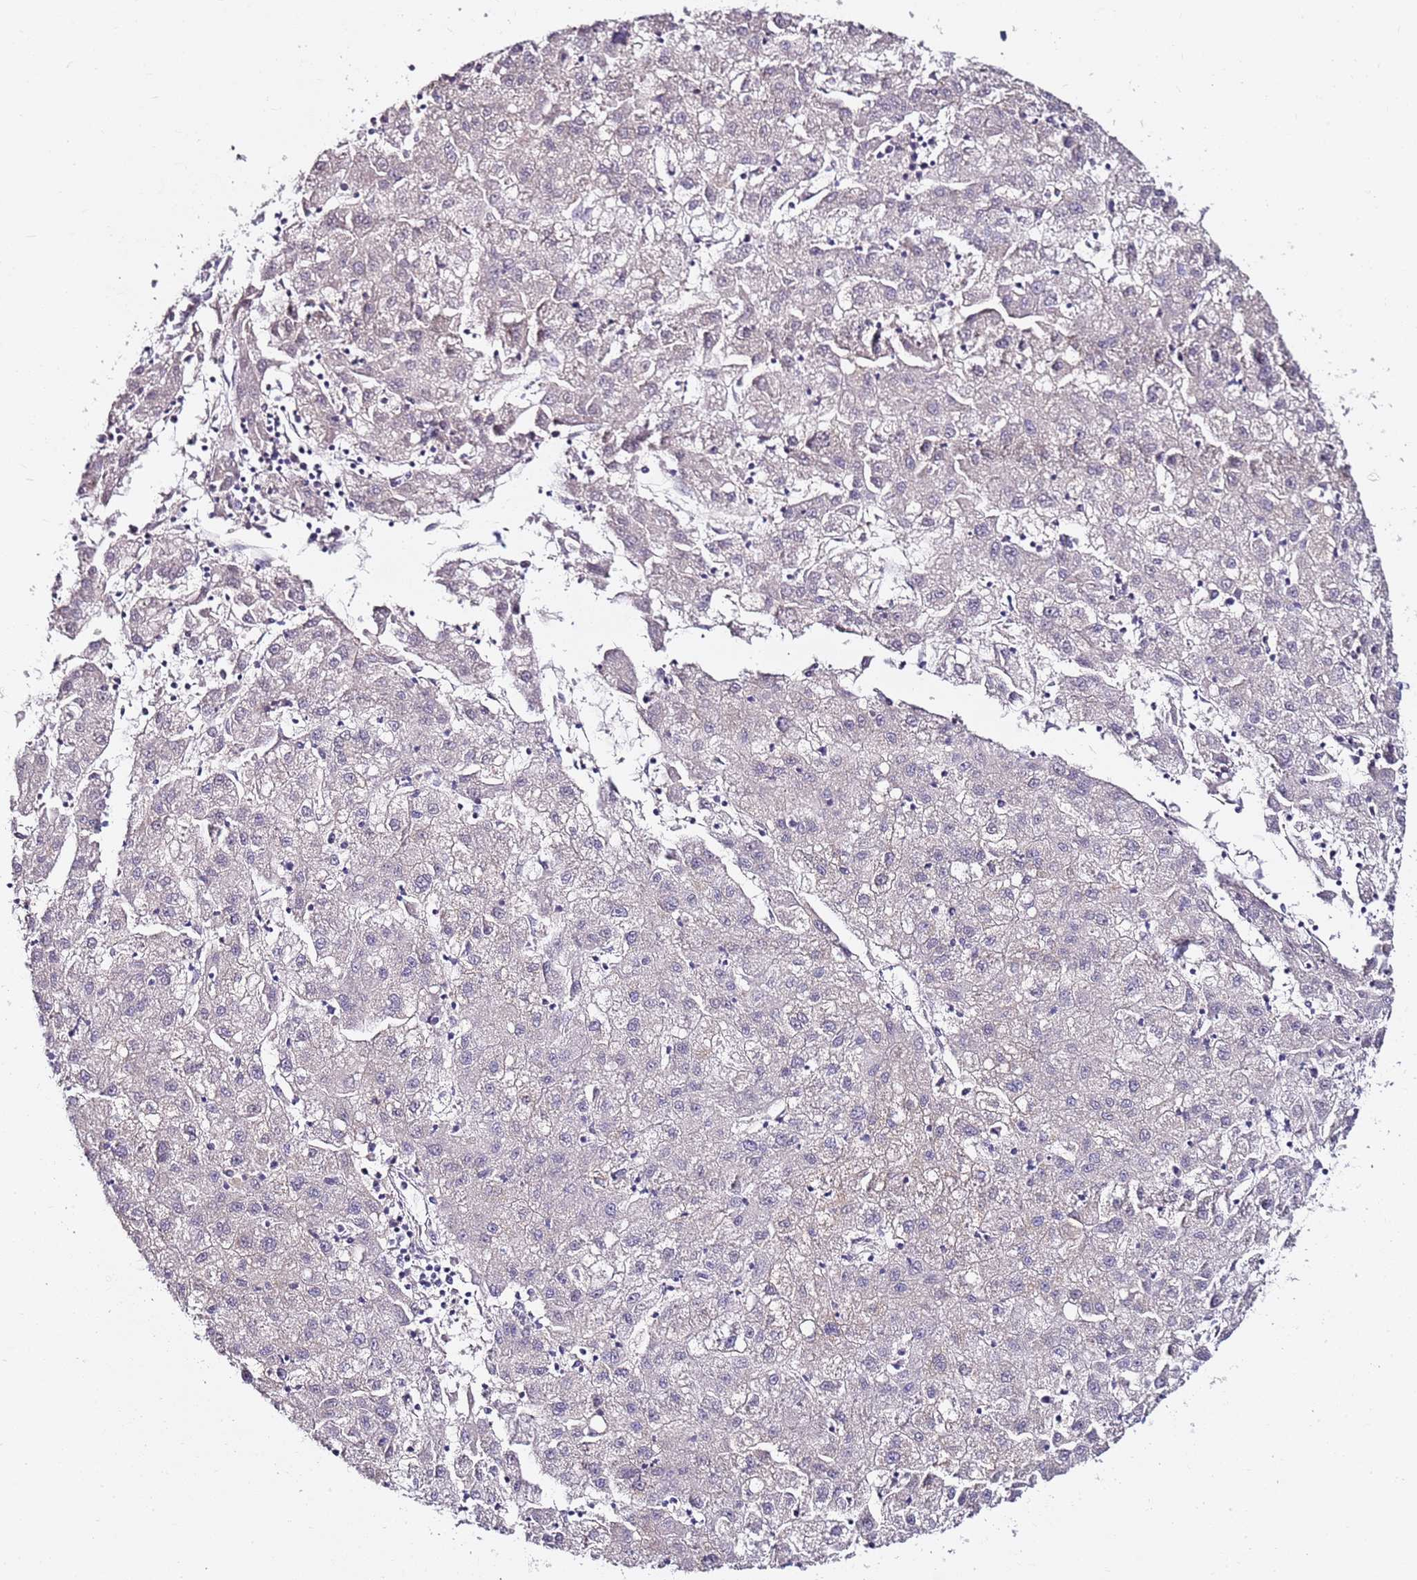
{"staining": {"intensity": "negative", "quantity": "none", "location": "none"}, "tissue": "liver cancer", "cell_type": "Tumor cells", "image_type": "cancer", "snomed": [{"axis": "morphology", "description": "Carcinoma, Hepatocellular, NOS"}, {"axis": "topography", "description": "Liver"}], "caption": "This photomicrograph is of liver hepatocellular carcinoma stained with immunohistochemistry to label a protein in brown with the nuclei are counter-stained blue. There is no staining in tumor cells.", "gene": "MYBPC3", "patient": {"sex": "male", "age": 72}}